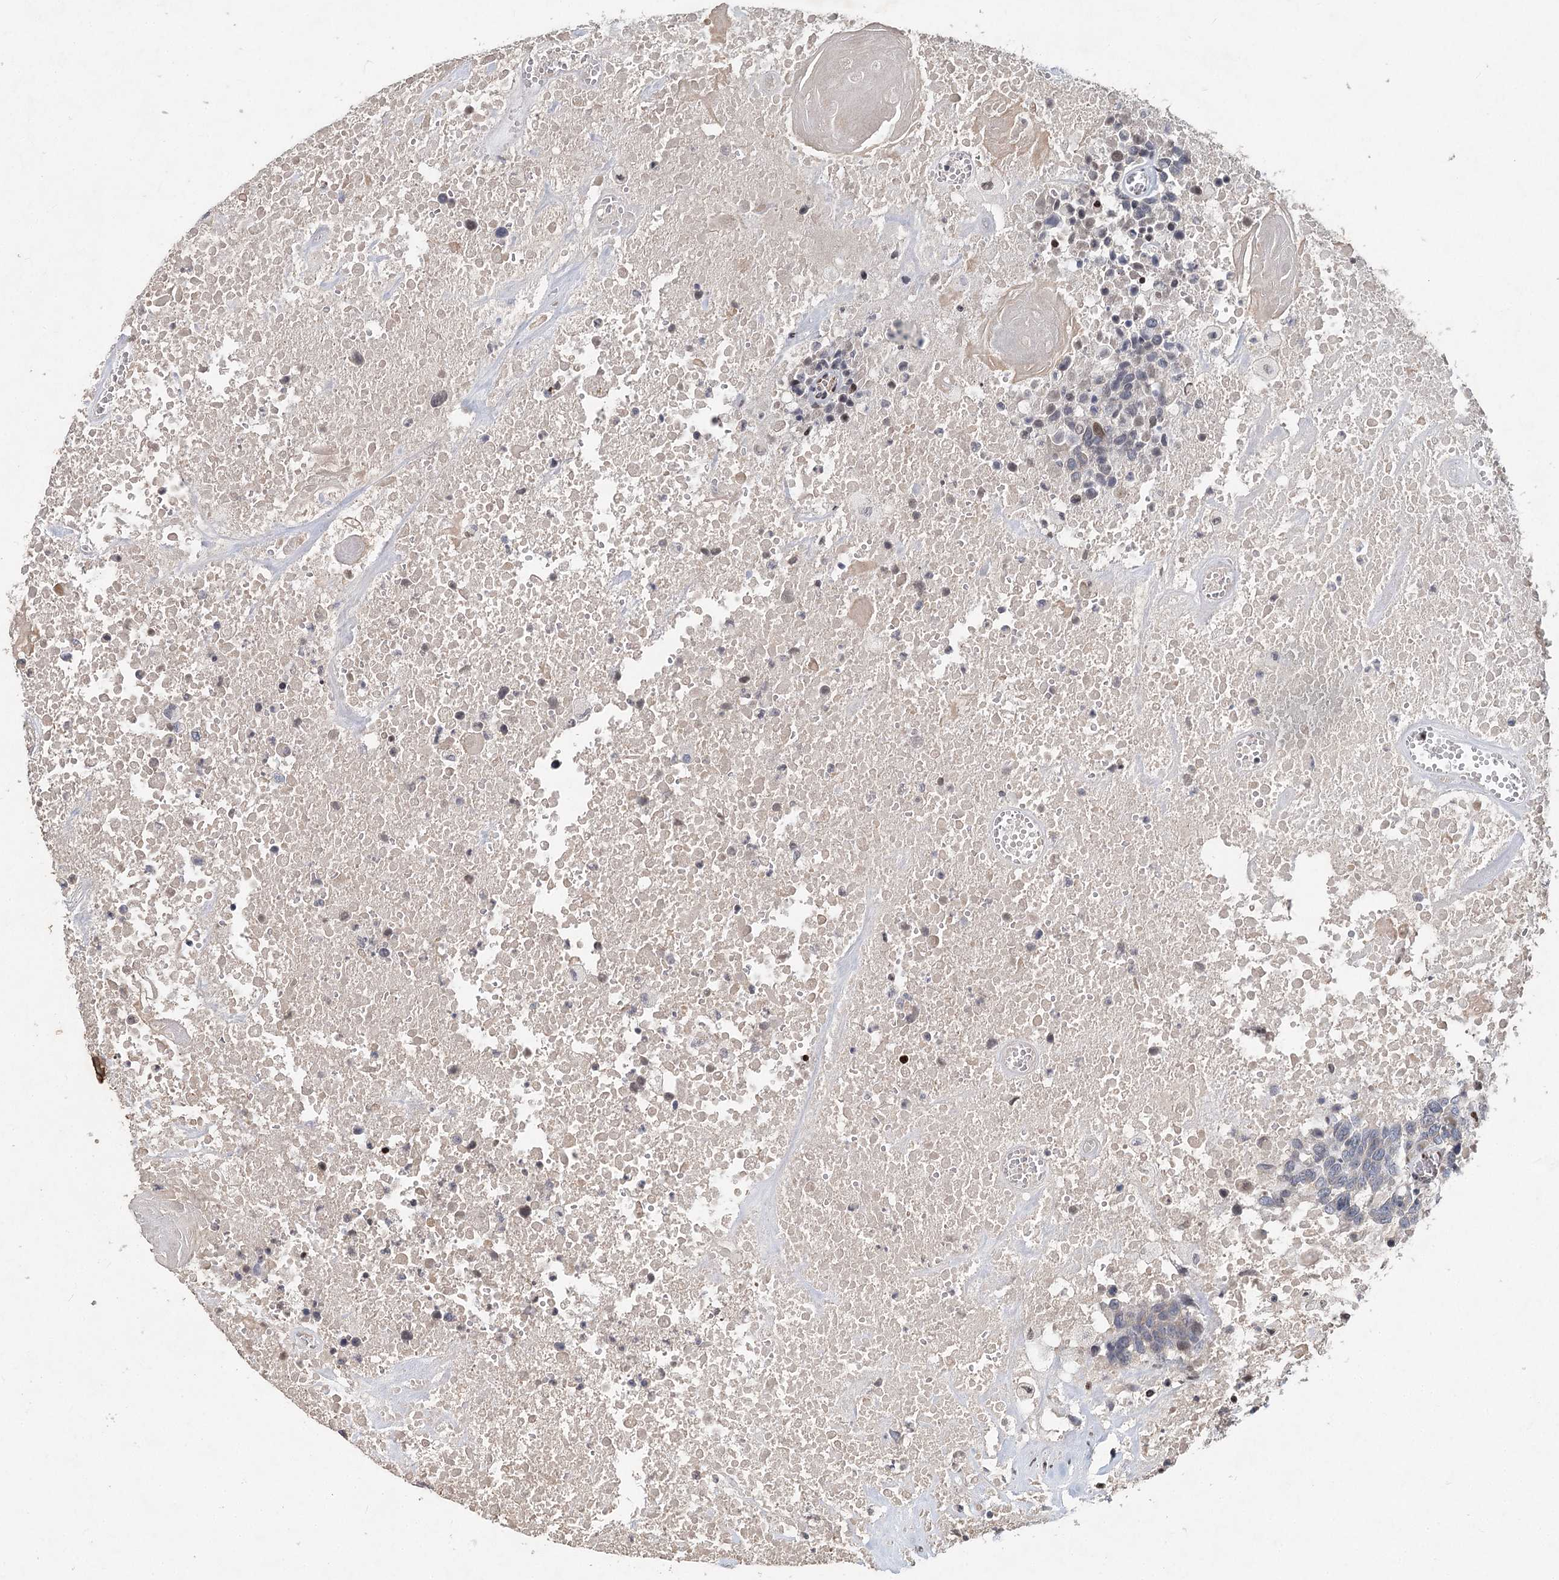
{"staining": {"intensity": "weak", "quantity": "<25%", "location": "nuclear"}, "tissue": "head and neck cancer", "cell_type": "Tumor cells", "image_type": "cancer", "snomed": [{"axis": "morphology", "description": "Squamous cell carcinoma, NOS"}, {"axis": "topography", "description": "Head-Neck"}], "caption": "This is an immunohistochemistry (IHC) micrograph of head and neck cancer (squamous cell carcinoma). There is no staining in tumor cells.", "gene": "FRMD4A", "patient": {"sex": "male", "age": 66}}